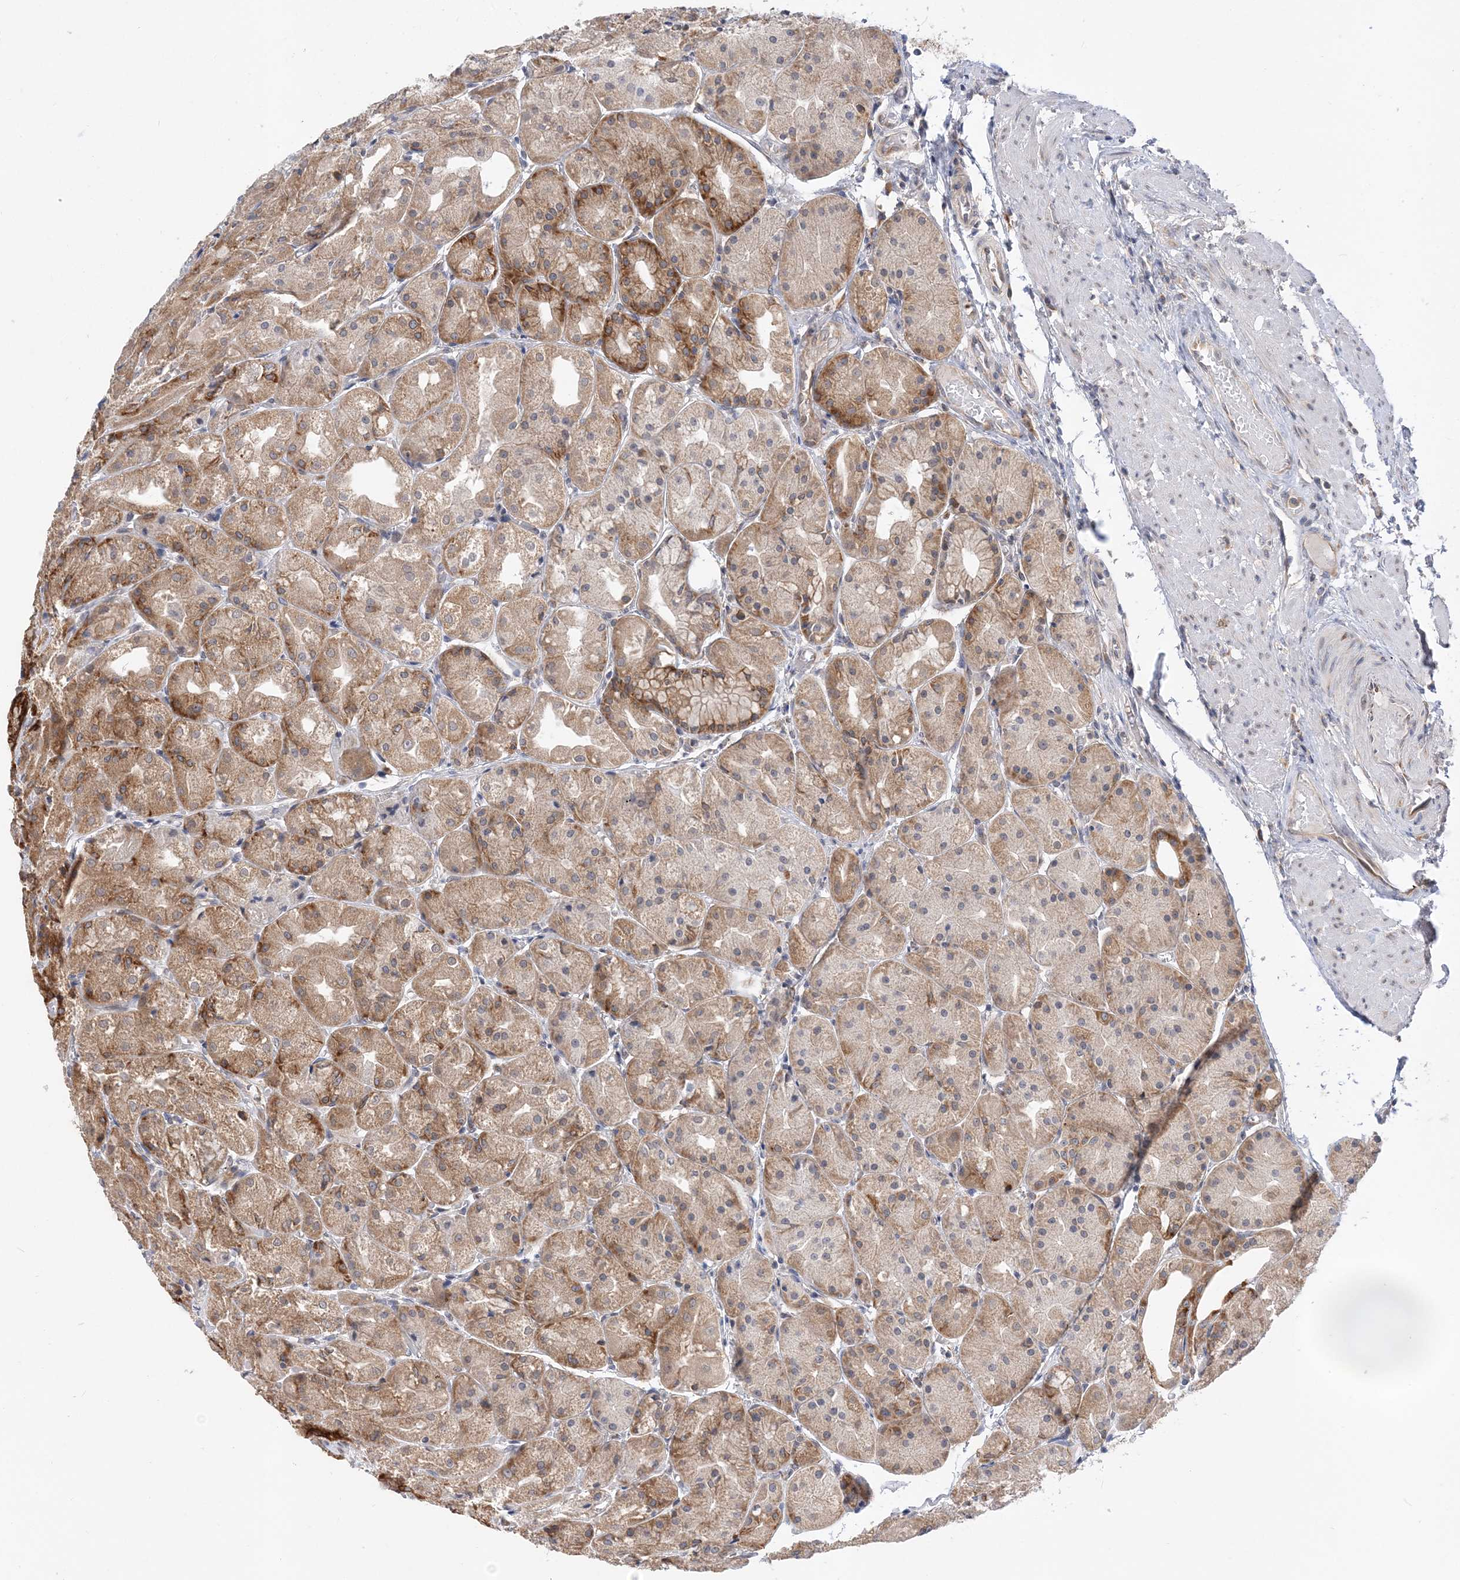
{"staining": {"intensity": "strong", "quantity": ">75%", "location": "cytoplasmic/membranous"}, "tissue": "stomach", "cell_type": "Glandular cells", "image_type": "normal", "snomed": [{"axis": "morphology", "description": "Normal tissue, NOS"}, {"axis": "topography", "description": "Stomach, upper"}], "caption": "Protein expression analysis of unremarkable stomach displays strong cytoplasmic/membranous positivity in about >75% of glandular cells.", "gene": "LARP4B", "patient": {"sex": "male", "age": 72}}